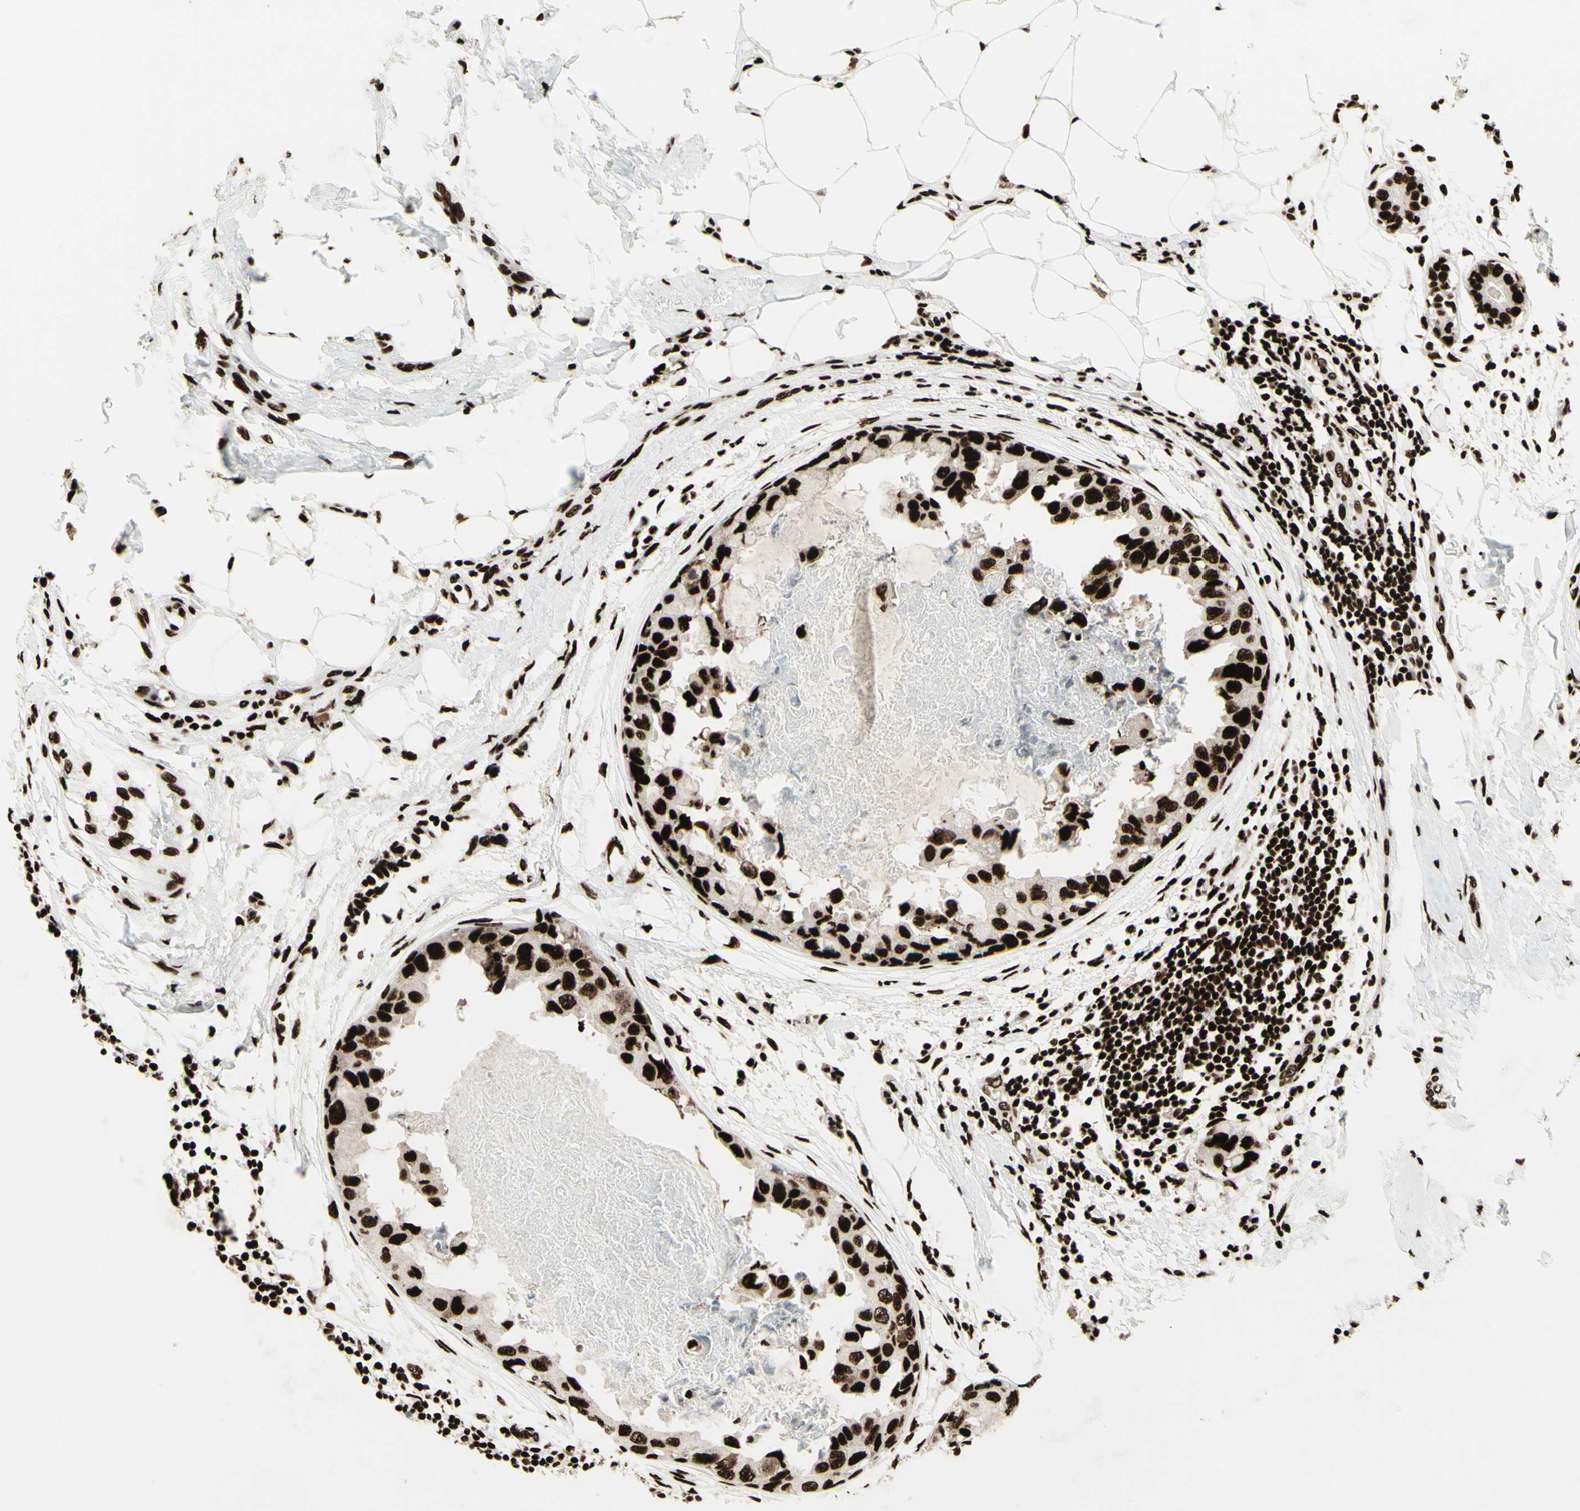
{"staining": {"intensity": "strong", "quantity": ">75%", "location": "nuclear"}, "tissue": "breast cancer", "cell_type": "Tumor cells", "image_type": "cancer", "snomed": [{"axis": "morphology", "description": "Duct carcinoma"}, {"axis": "topography", "description": "Breast"}], "caption": "Protein analysis of infiltrating ductal carcinoma (breast) tissue demonstrates strong nuclear positivity in approximately >75% of tumor cells. Nuclei are stained in blue.", "gene": "U2AF2", "patient": {"sex": "female", "age": 40}}